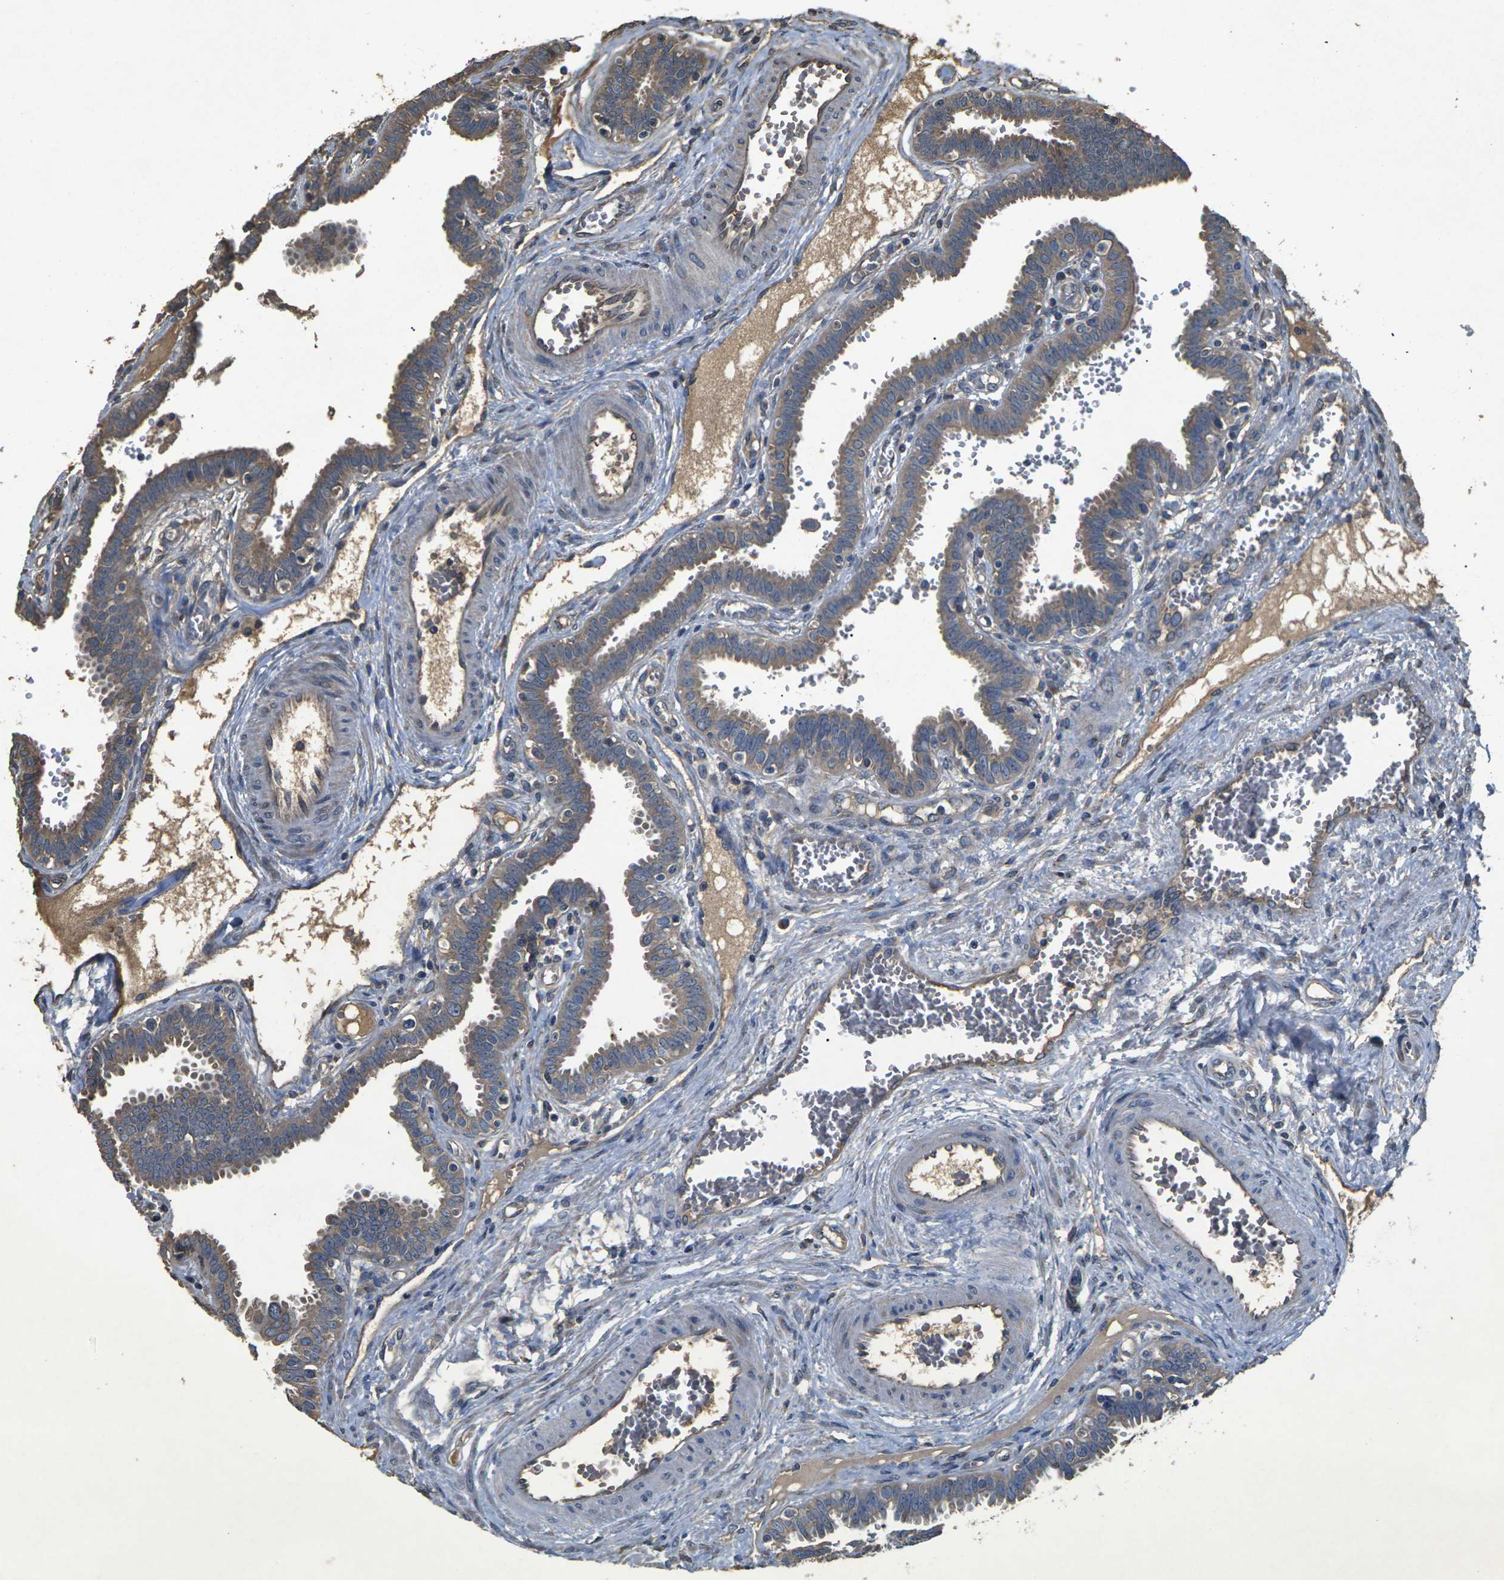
{"staining": {"intensity": "weak", "quantity": ">75%", "location": "cytoplasmic/membranous"}, "tissue": "fallopian tube", "cell_type": "Glandular cells", "image_type": "normal", "snomed": [{"axis": "morphology", "description": "Normal tissue, NOS"}, {"axis": "topography", "description": "Fallopian tube"}], "caption": "Glandular cells exhibit low levels of weak cytoplasmic/membranous expression in about >75% of cells in normal human fallopian tube. The protein of interest is shown in brown color, while the nuclei are stained blue.", "gene": "B4GAT1", "patient": {"sex": "female", "age": 32}}